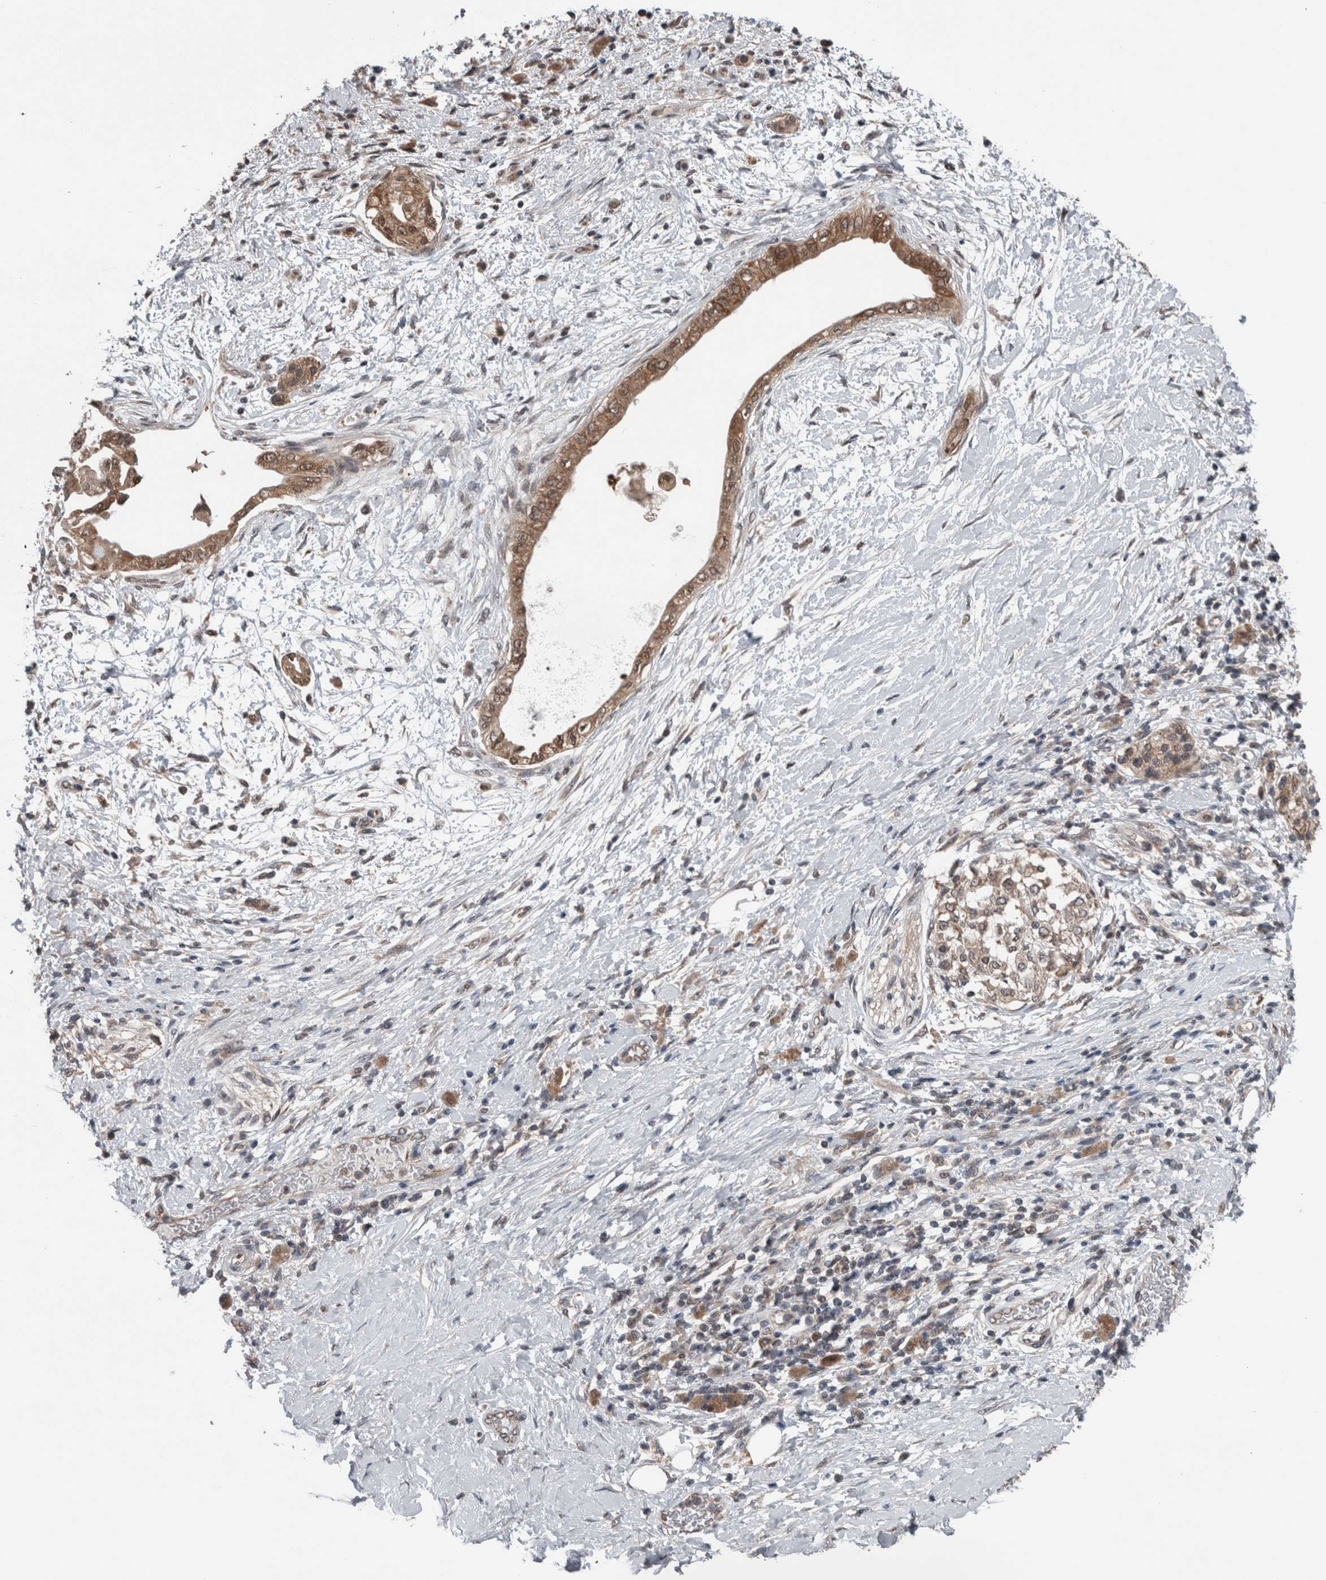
{"staining": {"intensity": "moderate", "quantity": ">75%", "location": "cytoplasmic/membranous"}, "tissue": "pancreatic cancer", "cell_type": "Tumor cells", "image_type": "cancer", "snomed": [{"axis": "morphology", "description": "Normal tissue, NOS"}, {"axis": "morphology", "description": "Adenocarcinoma, NOS"}, {"axis": "topography", "description": "Pancreas"}, {"axis": "topography", "description": "Duodenum"}], "caption": "Immunohistochemistry photomicrograph of pancreatic cancer (adenocarcinoma) stained for a protein (brown), which demonstrates medium levels of moderate cytoplasmic/membranous staining in about >75% of tumor cells.", "gene": "ENY2", "patient": {"sex": "female", "age": 60}}